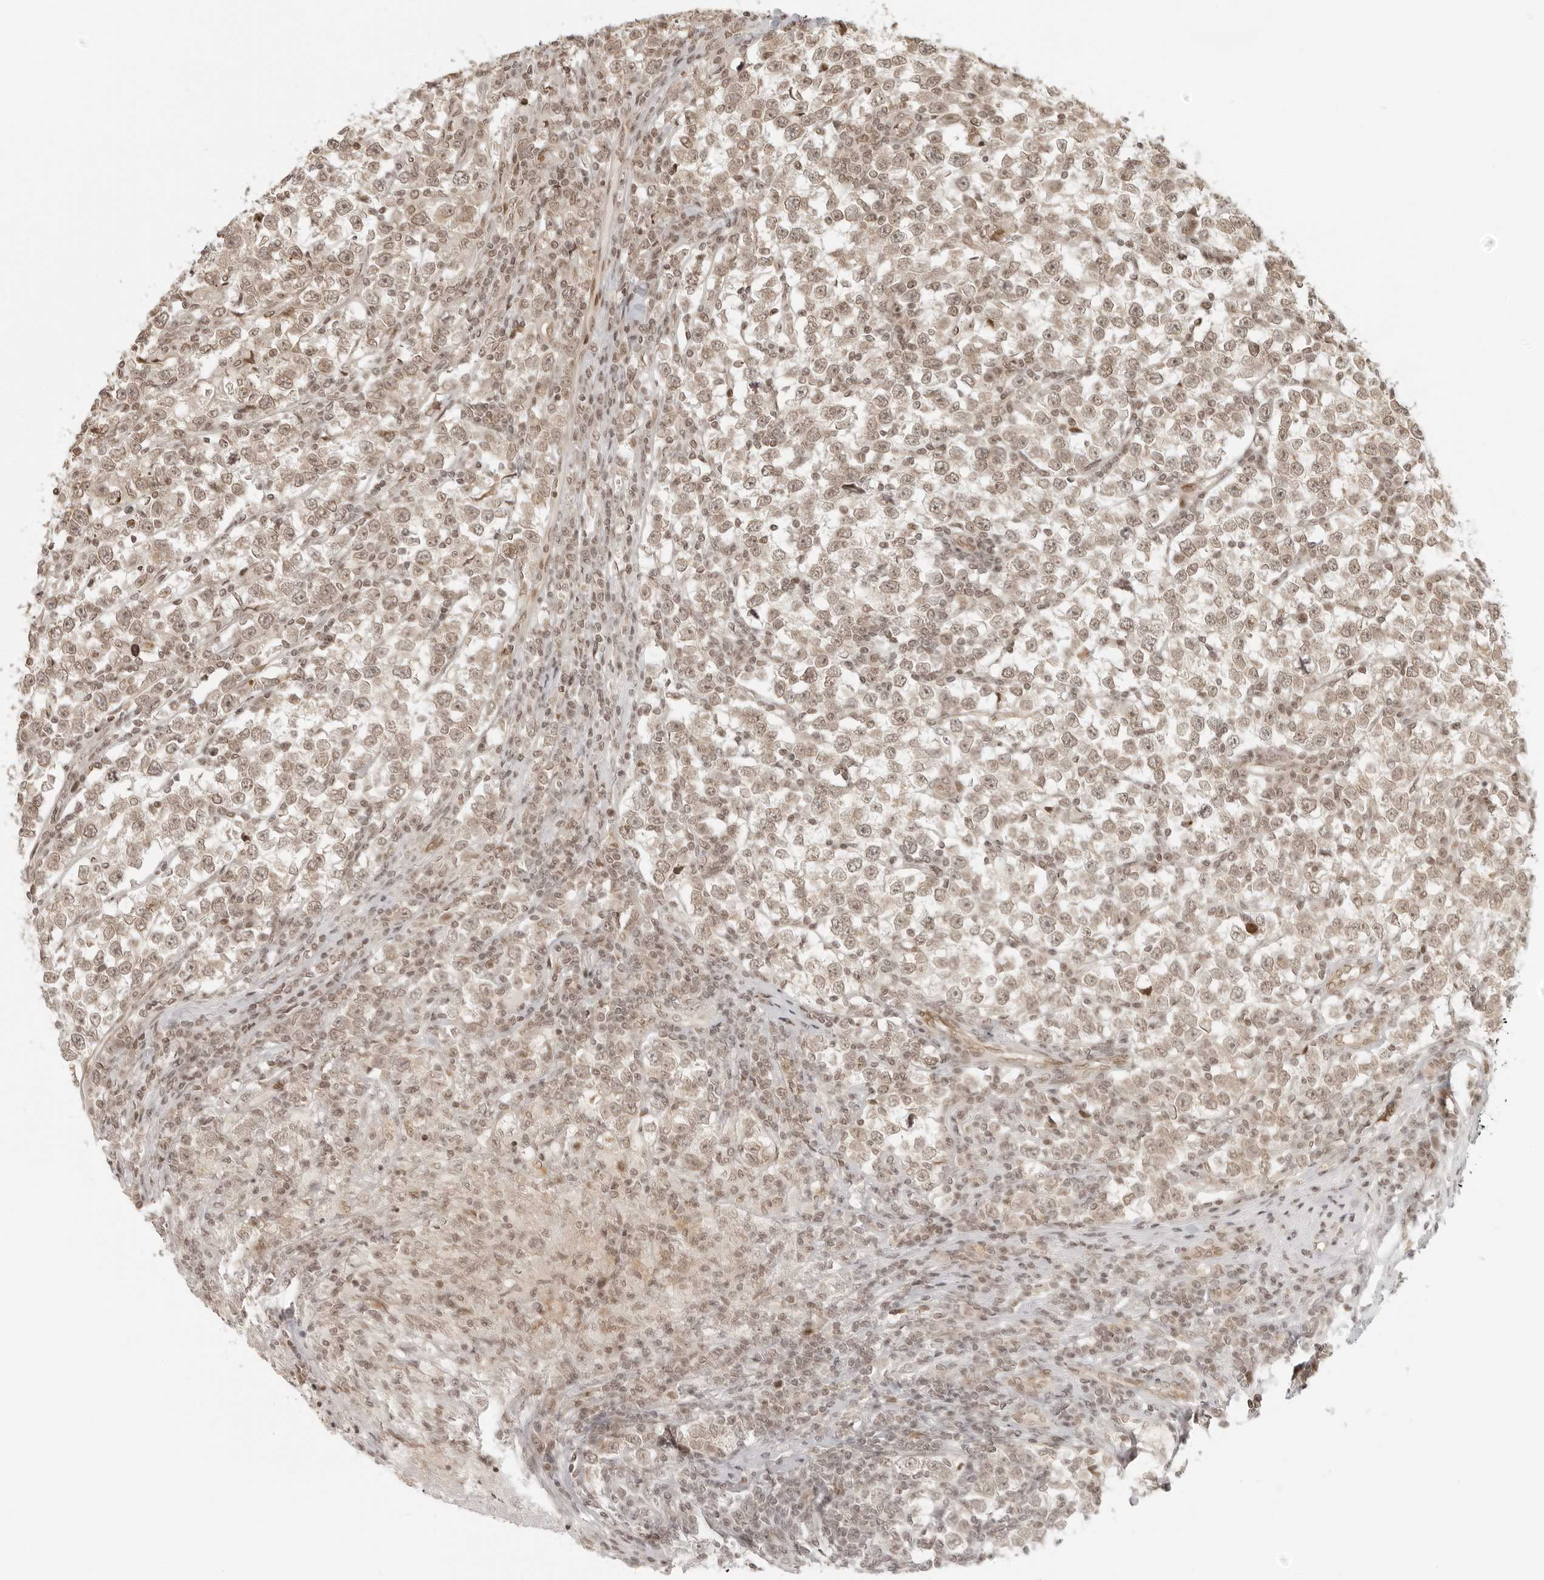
{"staining": {"intensity": "weak", "quantity": ">75%", "location": "cytoplasmic/membranous,nuclear"}, "tissue": "testis cancer", "cell_type": "Tumor cells", "image_type": "cancer", "snomed": [{"axis": "morphology", "description": "Normal tissue, NOS"}, {"axis": "morphology", "description": "Seminoma, NOS"}, {"axis": "topography", "description": "Testis"}], "caption": "Seminoma (testis) stained with immunohistochemistry (IHC) shows weak cytoplasmic/membranous and nuclear expression in about >75% of tumor cells.", "gene": "ZNF407", "patient": {"sex": "male", "age": 43}}